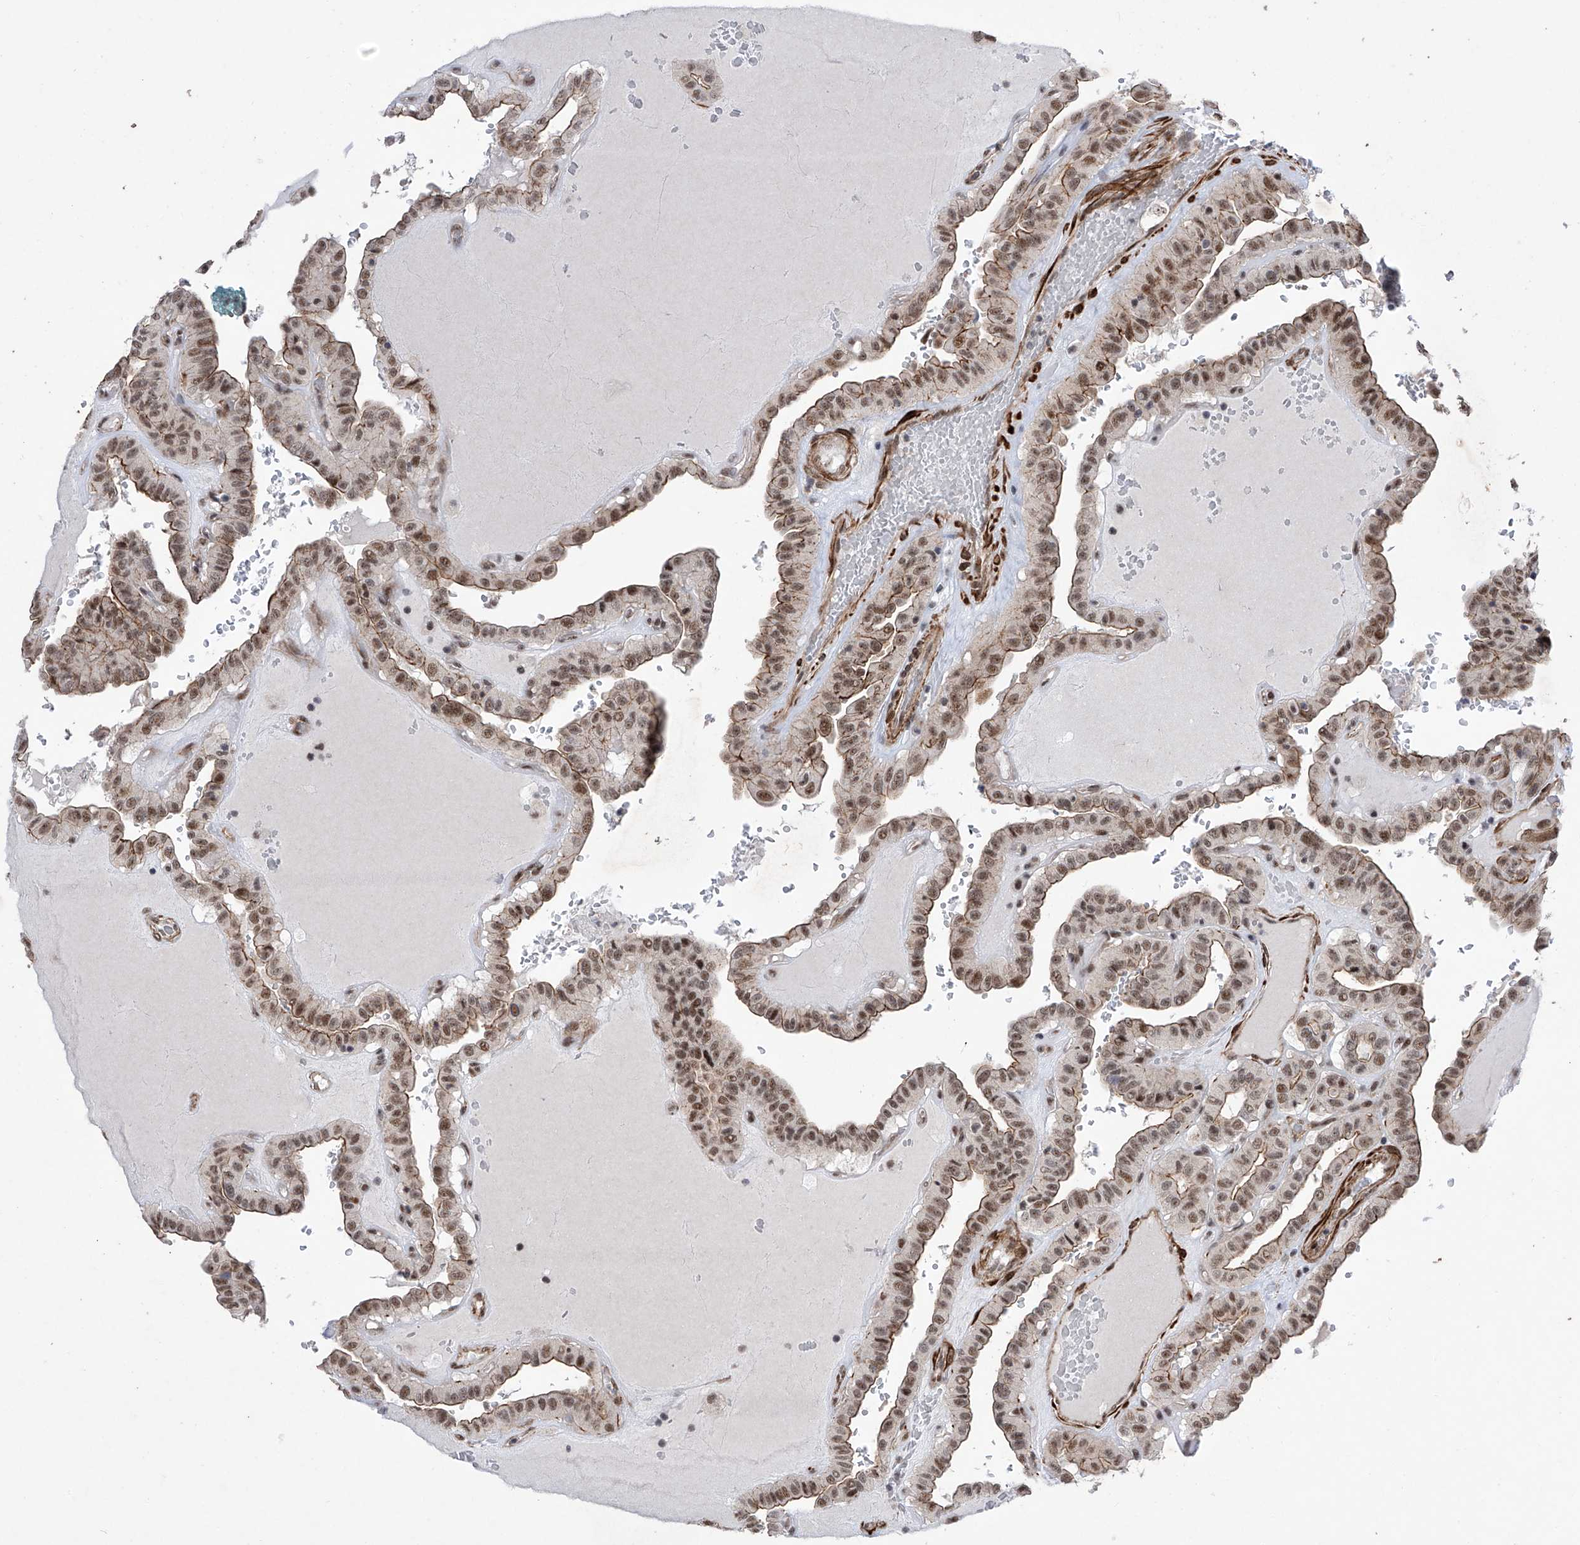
{"staining": {"intensity": "moderate", "quantity": ">75%", "location": "cytoplasmic/membranous,nuclear"}, "tissue": "thyroid cancer", "cell_type": "Tumor cells", "image_type": "cancer", "snomed": [{"axis": "morphology", "description": "Papillary adenocarcinoma, NOS"}, {"axis": "topography", "description": "Thyroid gland"}], "caption": "This image shows immunohistochemistry staining of thyroid cancer (papillary adenocarcinoma), with medium moderate cytoplasmic/membranous and nuclear expression in about >75% of tumor cells.", "gene": "NFATC4", "patient": {"sex": "male", "age": 77}}